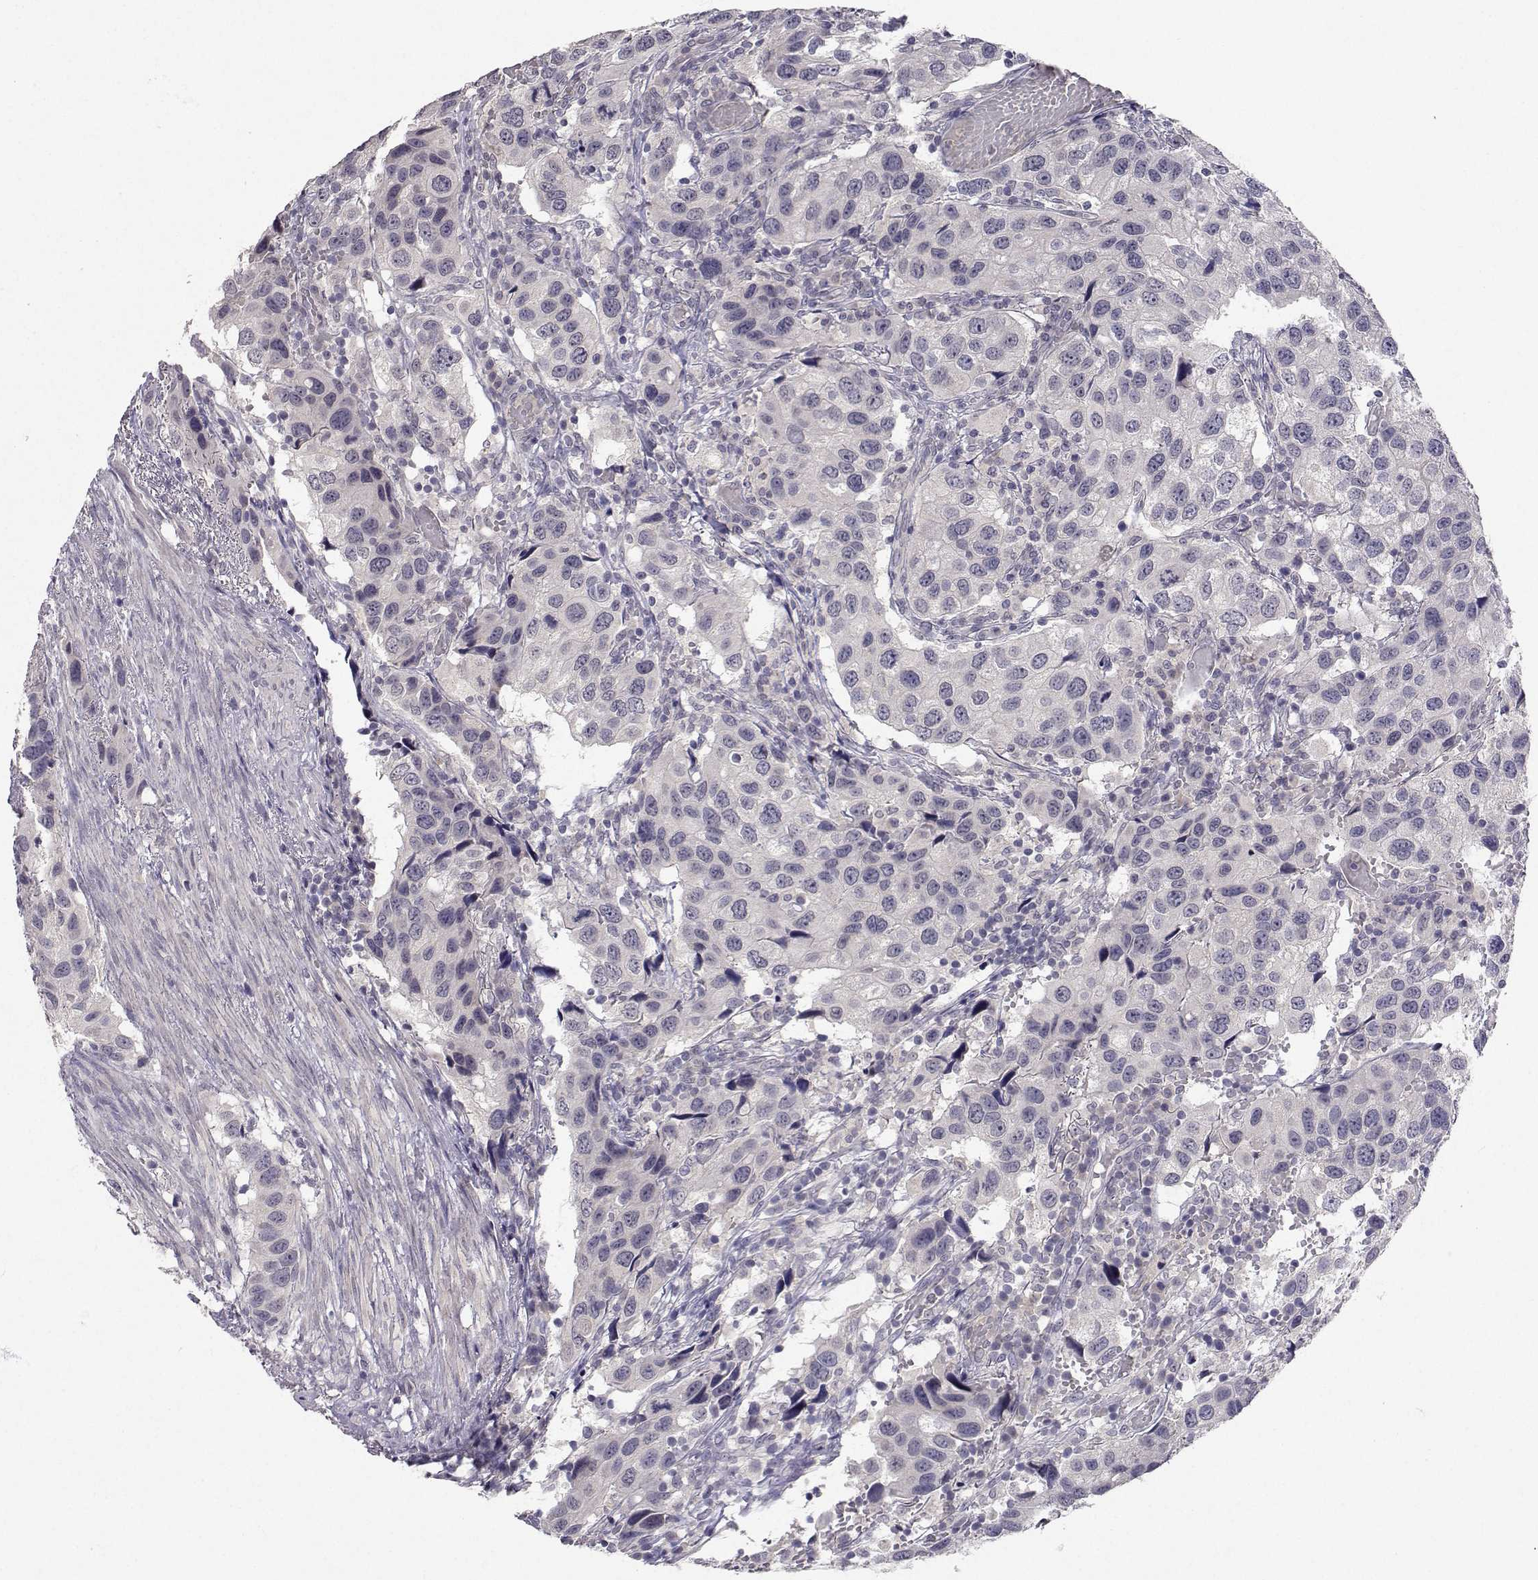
{"staining": {"intensity": "negative", "quantity": "none", "location": "none"}, "tissue": "urothelial cancer", "cell_type": "Tumor cells", "image_type": "cancer", "snomed": [{"axis": "morphology", "description": "Urothelial carcinoma, High grade"}, {"axis": "topography", "description": "Urinary bladder"}], "caption": "A photomicrograph of human urothelial cancer is negative for staining in tumor cells.", "gene": "SLC6A3", "patient": {"sex": "male", "age": 79}}